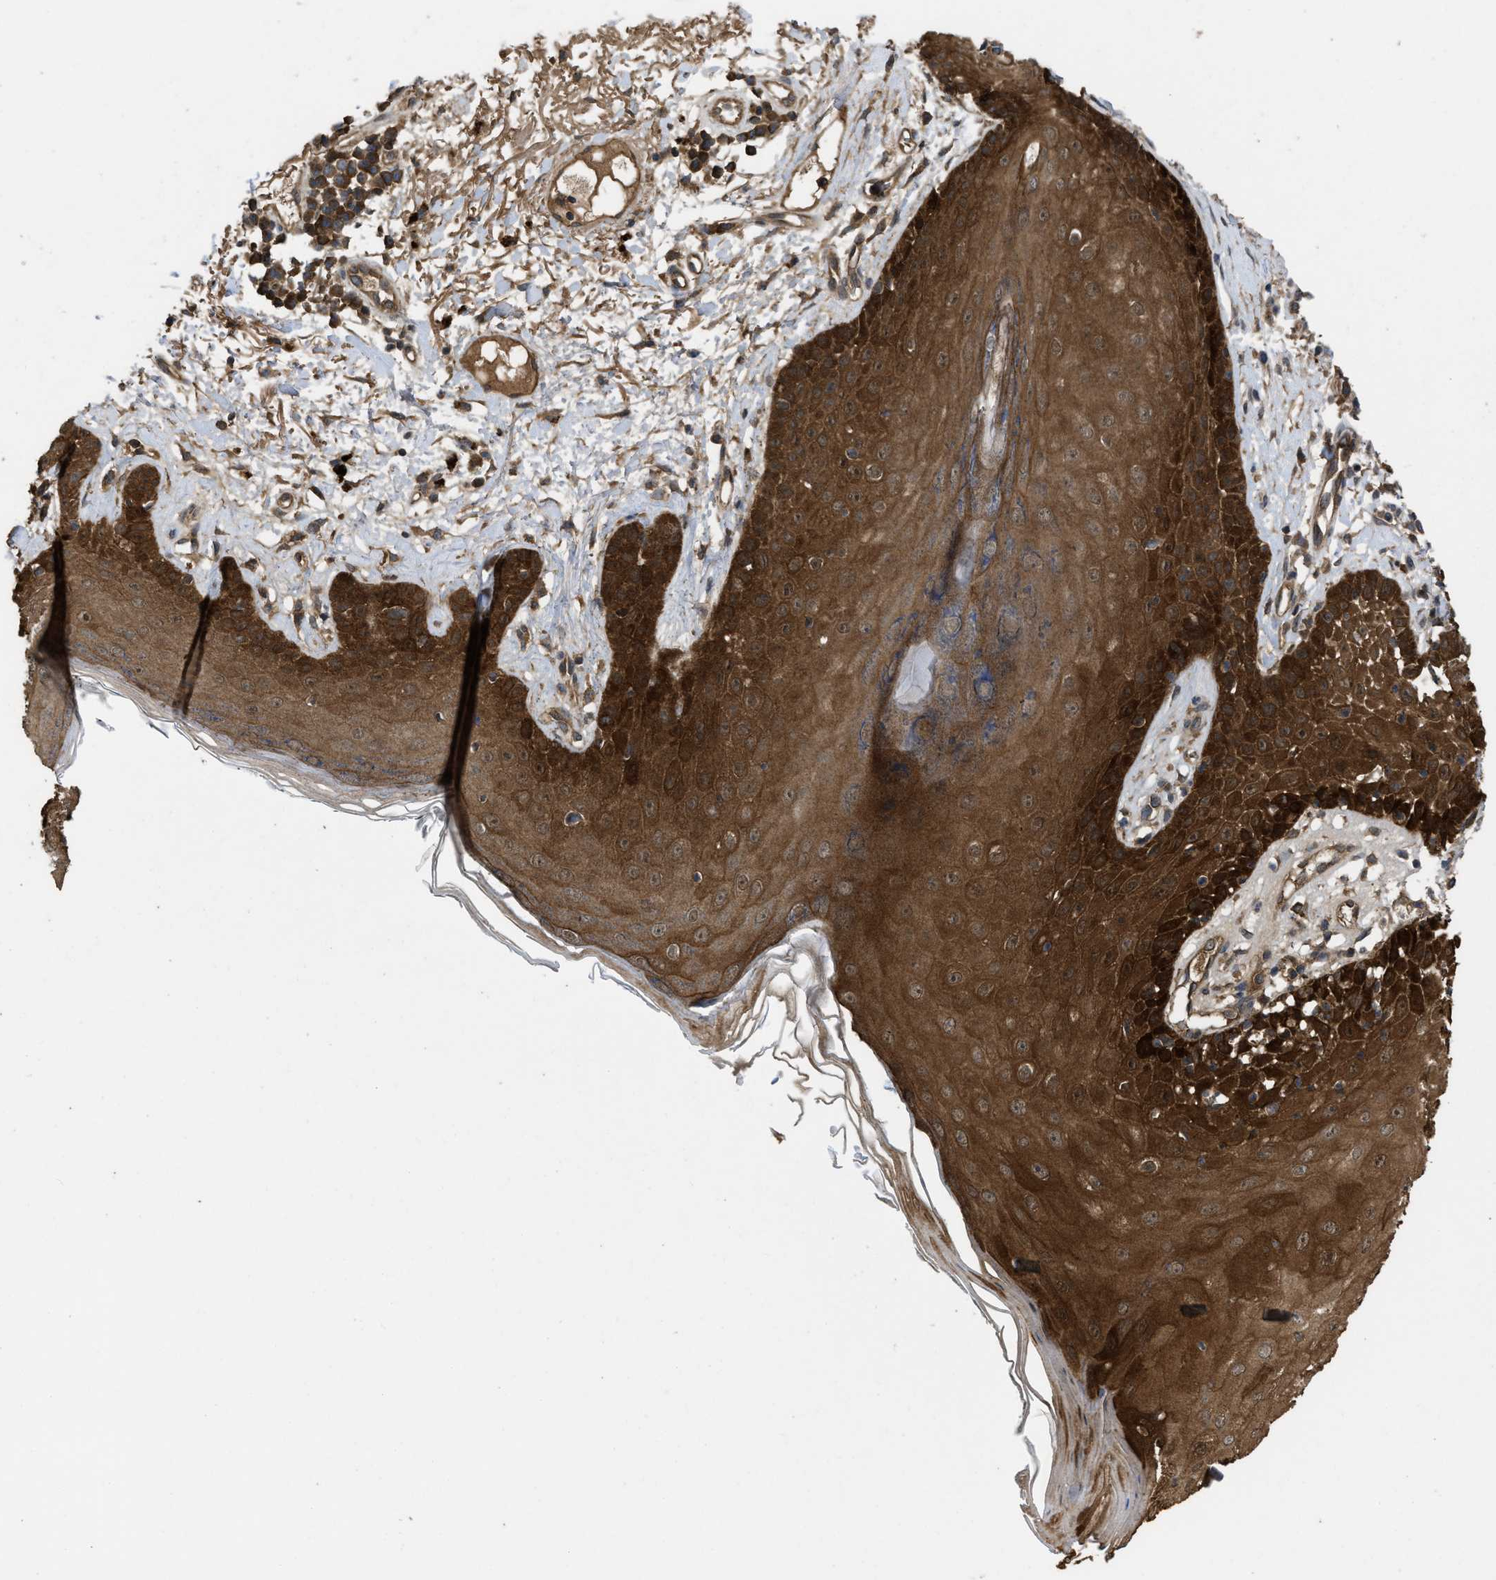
{"staining": {"intensity": "strong", "quantity": ">75%", "location": "cytoplasmic/membranous"}, "tissue": "skin cancer", "cell_type": "Tumor cells", "image_type": "cancer", "snomed": [{"axis": "morphology", "description": "Normal tissue, NOS"}, {"axis": "morphology", "description": "Basal cell carcinoma"}, {"axis": "topography", "description": "Skin"}], "caption": "A micrograph of human skin cancer stained for a protein reveals strong cytoplasmic/membranous brown staining in tumor cells.", "gene": "FZD6", "patient": {"sex": "male", "age": 79}}